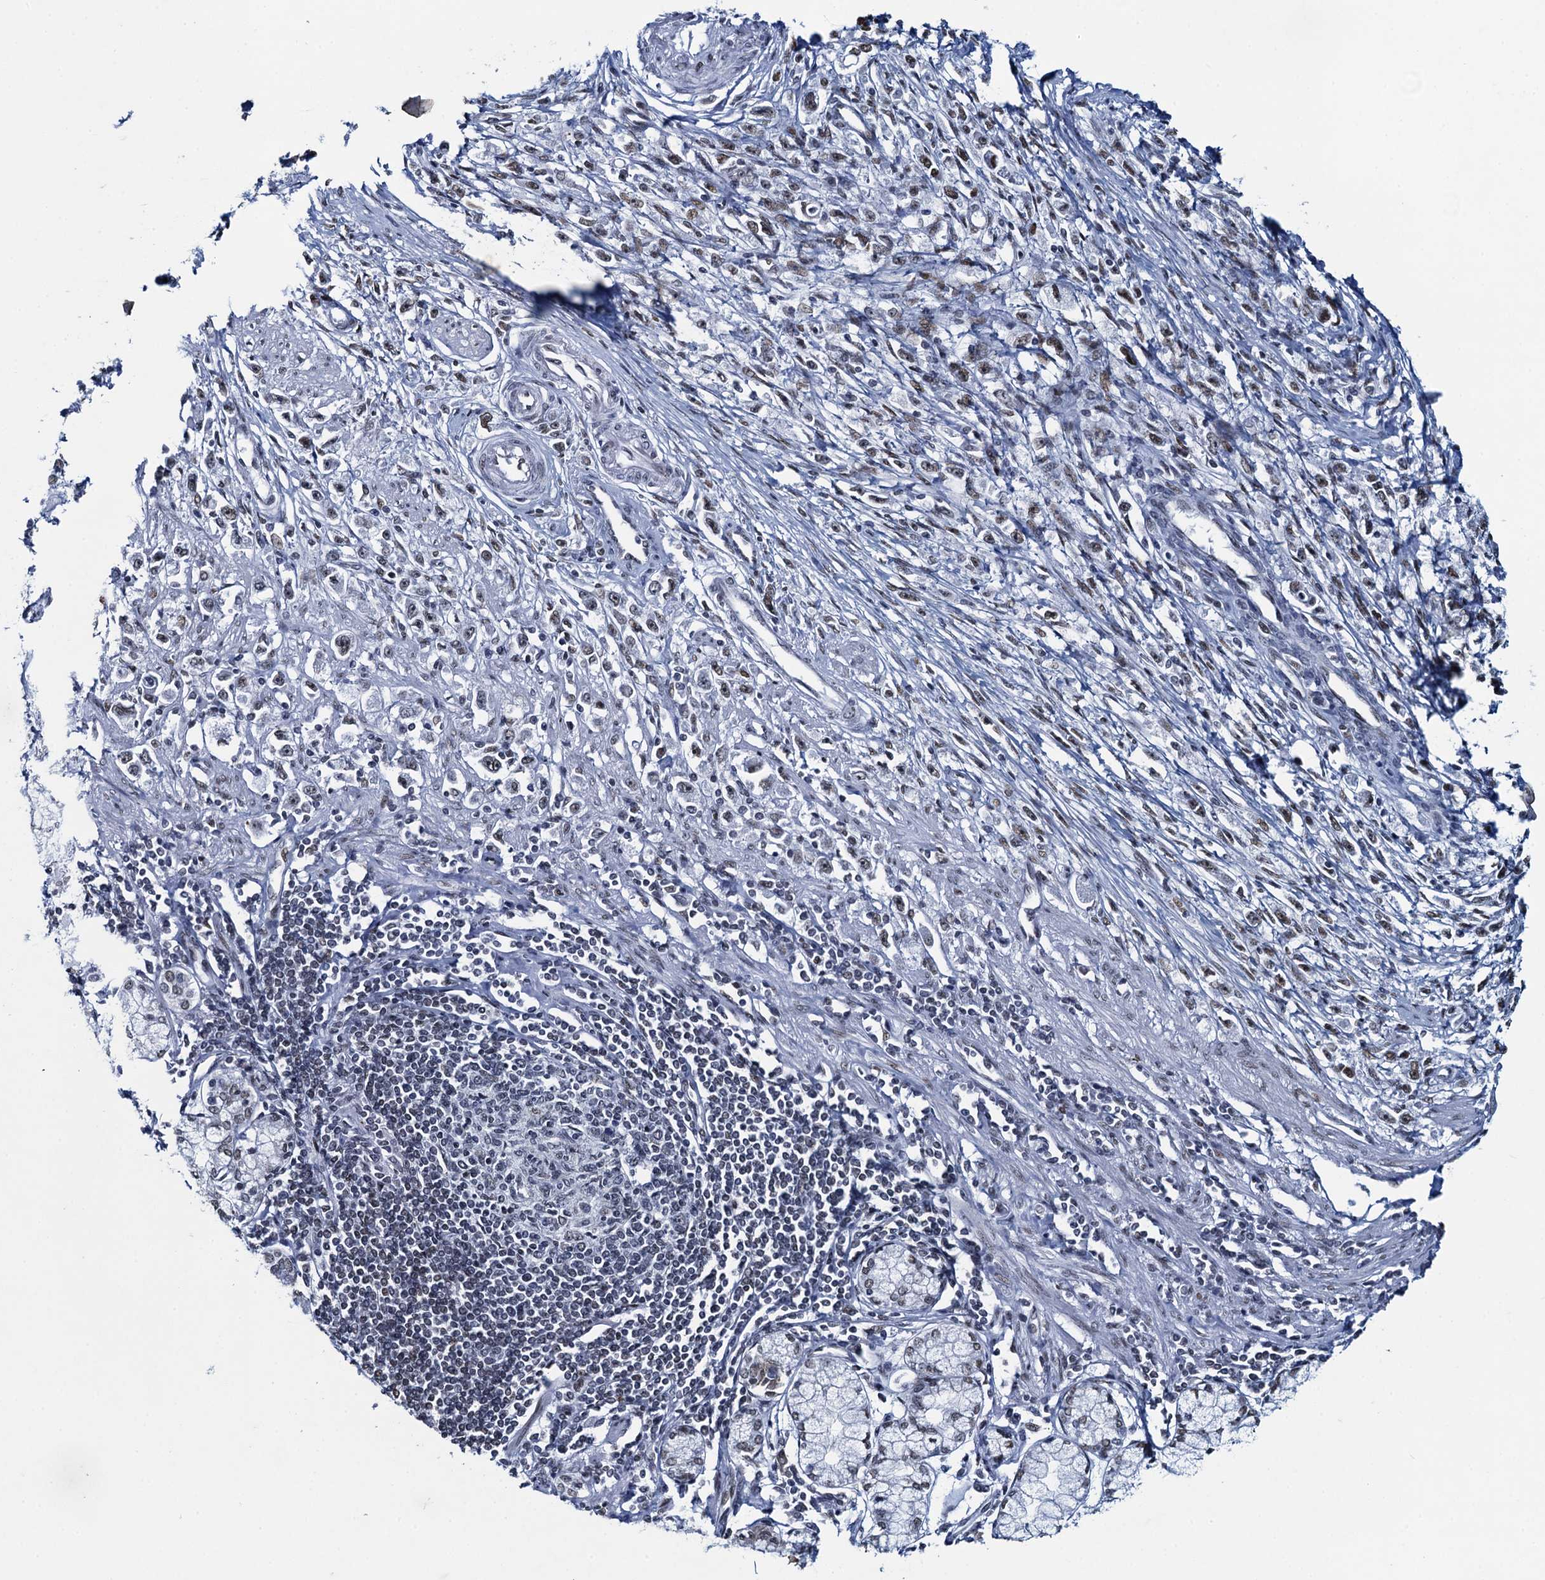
{"staining": {"intensity": "weak", "quantity": ">75%", "location": "nuclear"}, "tissue": "stomach cancer", "cell_type": "Tumor cells", "image_type": "cancer", "snomed": [{"axis": "morphology", "description": "Adenocarcinoma, NOS"}, {"axis": "topography", "description": "Stomach"}], "caption": "A brown stain labels weak nuclear expression of a protein in stomach cancer tumor cells. (IHC, brightfield microscopy, high magnification).", "gene": "HNRNPUL2", "patient": {"sex": "female", "age": 59}}